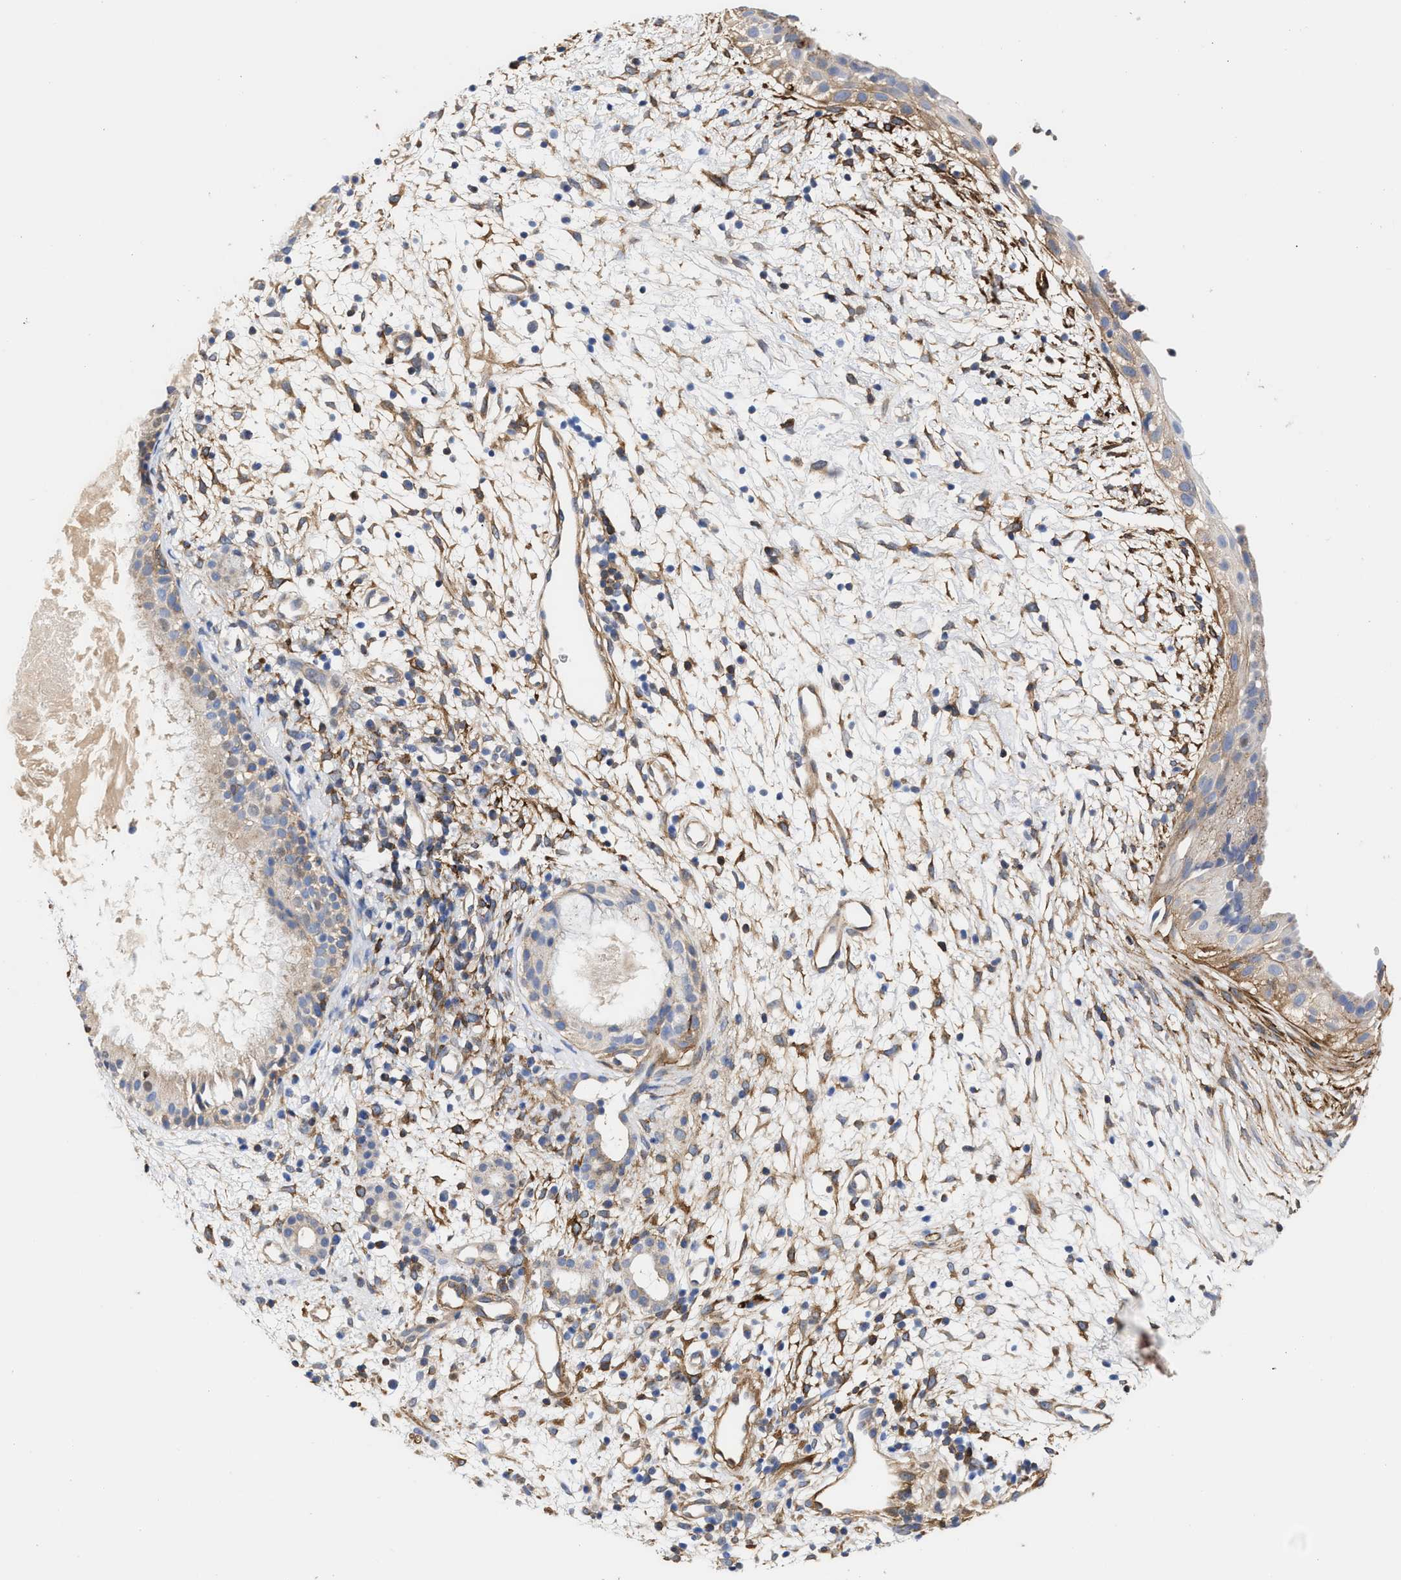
{"staining": {"intensity": "weak", "quantity": ">75%", "location": "cytoplasmic/membranous"}, "tissue": "nasopharynx", "cell_type": "Respiratory epithelial cells", "image_type": "normal", "snomed": [{"axis": "morphology", "description": "Normal tissue, NOS"}, {"axis": "topography", "description": "Nasopharynx"}], "caption": "This is a histology image of immunohistochemistry staining of normal nasopharynx, which shows weak staining in the cytoplasmic/membranous of respiratory epithelial cells.", "gene": "HS3ST5", "patient": {"sex": "male", "age": 22}}